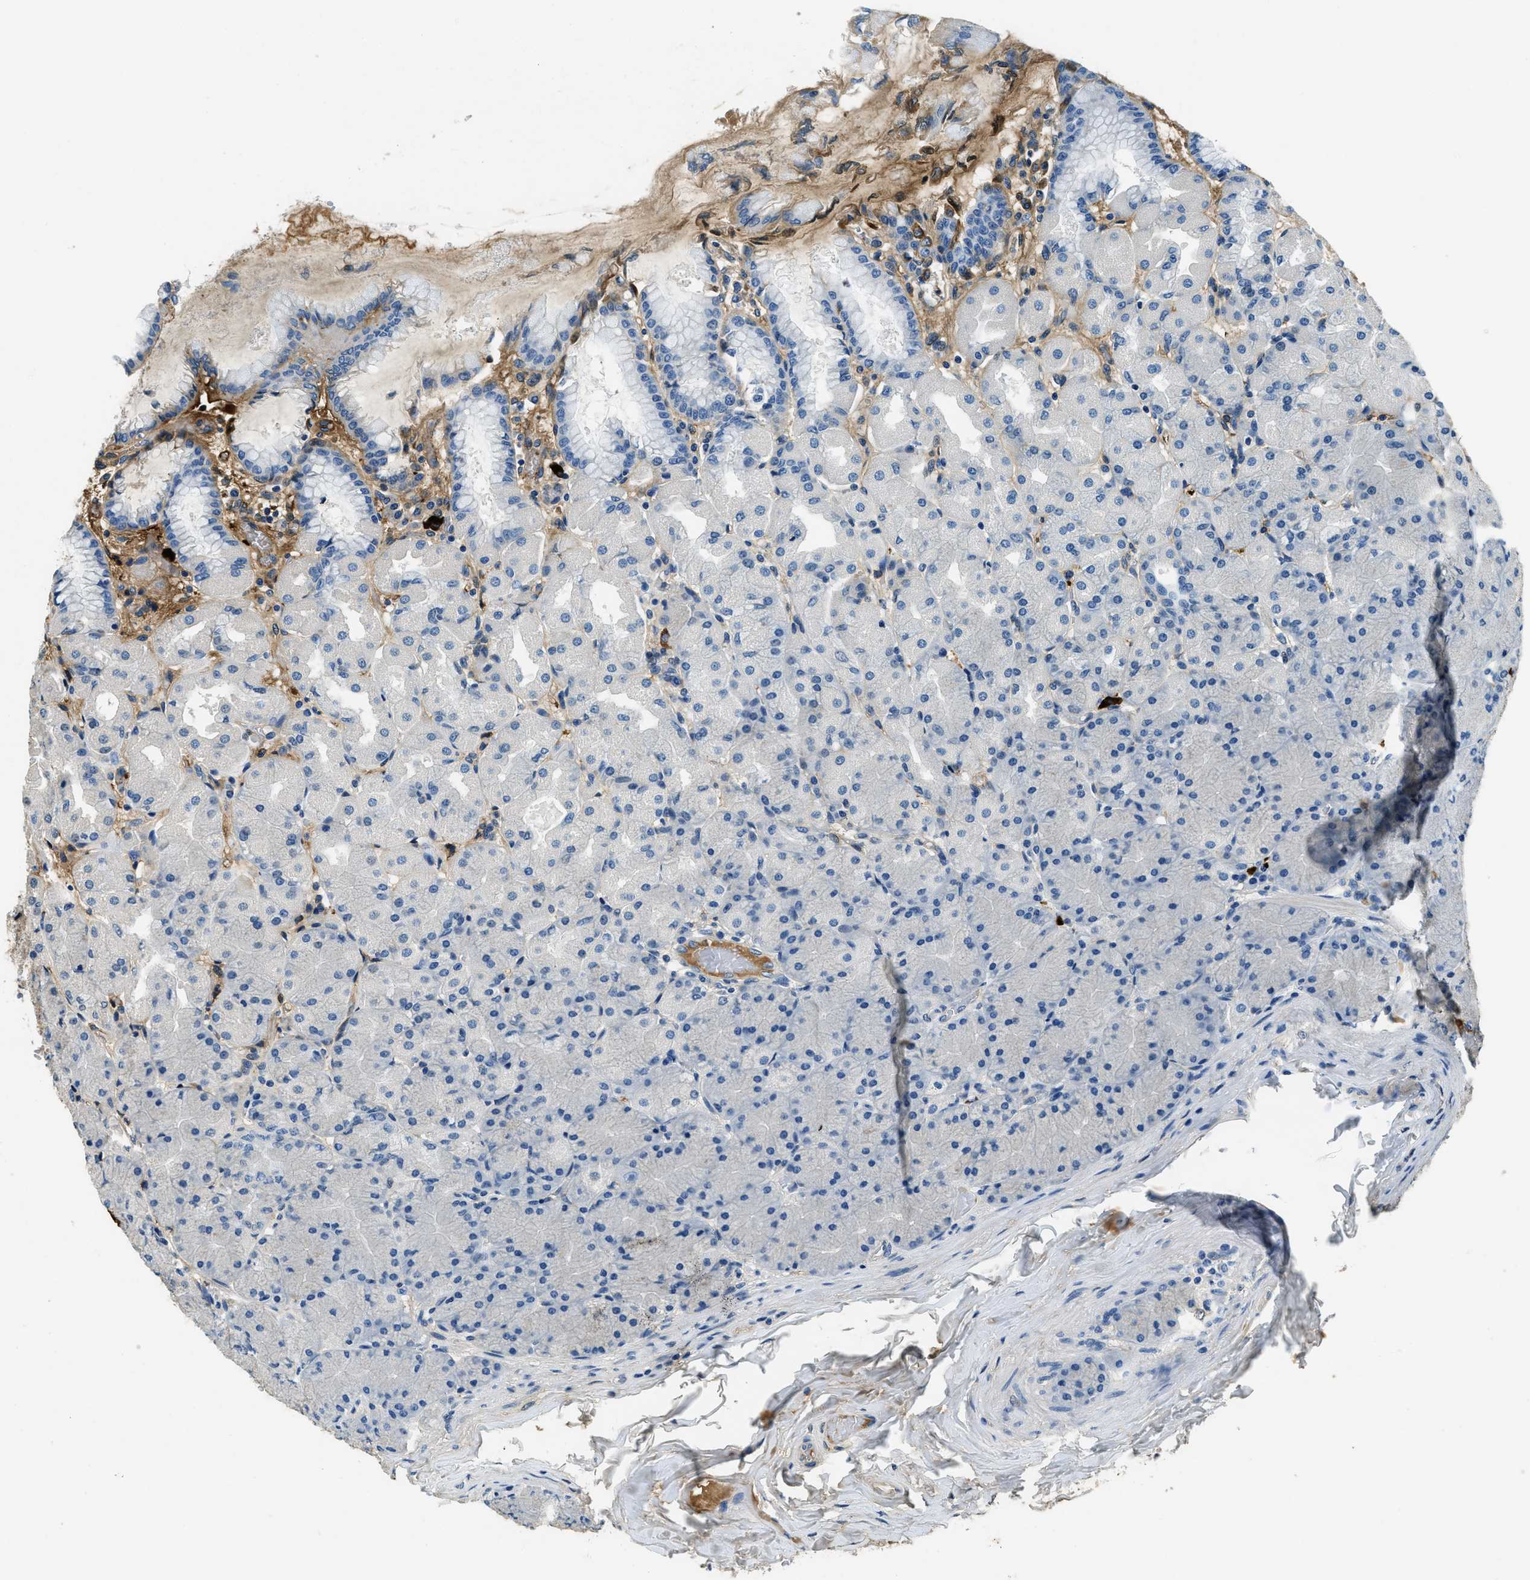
{"staining": {"intensity": "negative", "quantity": "none", "location": "none"}, "tissue": "stomach", "cell_type": "Glandular cells", "image_type": "normal", "snomed": [{"axis": "morphology", "description": "Normal tissue, NOS"}, {"axis": "topography", "description": "Stomach, upper"}], "caption": "Immunohistochemistry photomicrograph of unremarkable stomach: stomach stained with DAB displays no significant protein staining in glandular cells. The staining was performed using DAB to visualize the protein expression in brown, while the nuclei were stained in blue with hematoxylin (Magnification: 20x).", "gene": "TMEM186", "patient": {"sex": "female", "age": 56}}